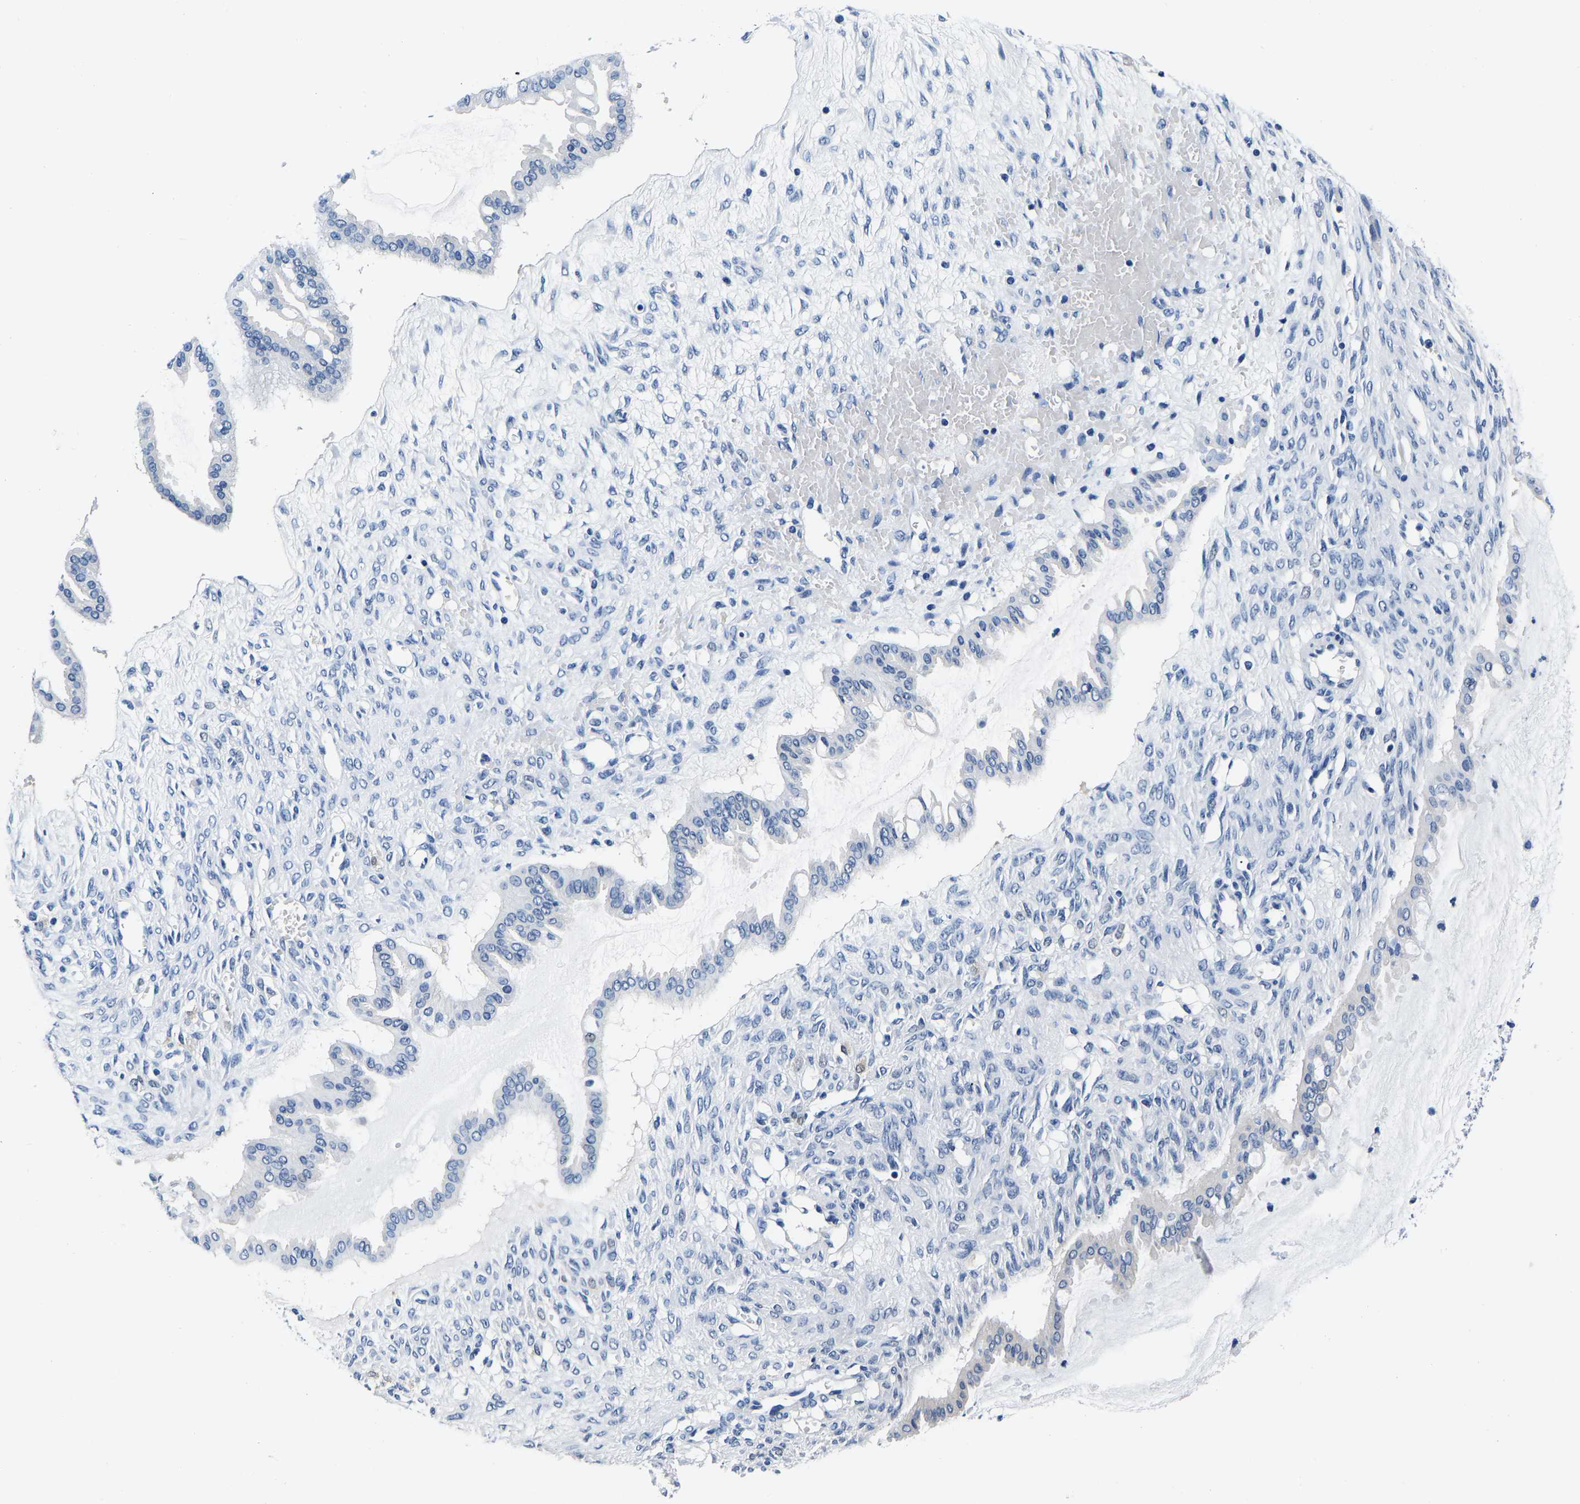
{"staining": {"intensity": "negative", "quantity": "none", "location": "none"}, "tissue": "ovarian cancer", "cell_type": "Tumor cells", "image_type": "cancer", "snomed": [{"axis": "morphology", "description": "Cystadenocarcinoma, mucinous, NOS"}, {"axis": "topography", "description": "Ovary"}], "caption": "High magnification brightfield microscopy of ovarian mucinous cystadenocarcinoma stained with DAB (3,3'-diaminobenzidine) (brown) and counterstained with hematoxylin (blue): tumor cells show no significant staining. (Stains: DAB (3,3'-diaminobenzidine) immunohistochemistry (IHC) with hematoxylin counter stain, Microscopy: brightfield microscopy at high magnification).", "gene": "ACO1", "patient": {"sex": "female", "age": 73}}